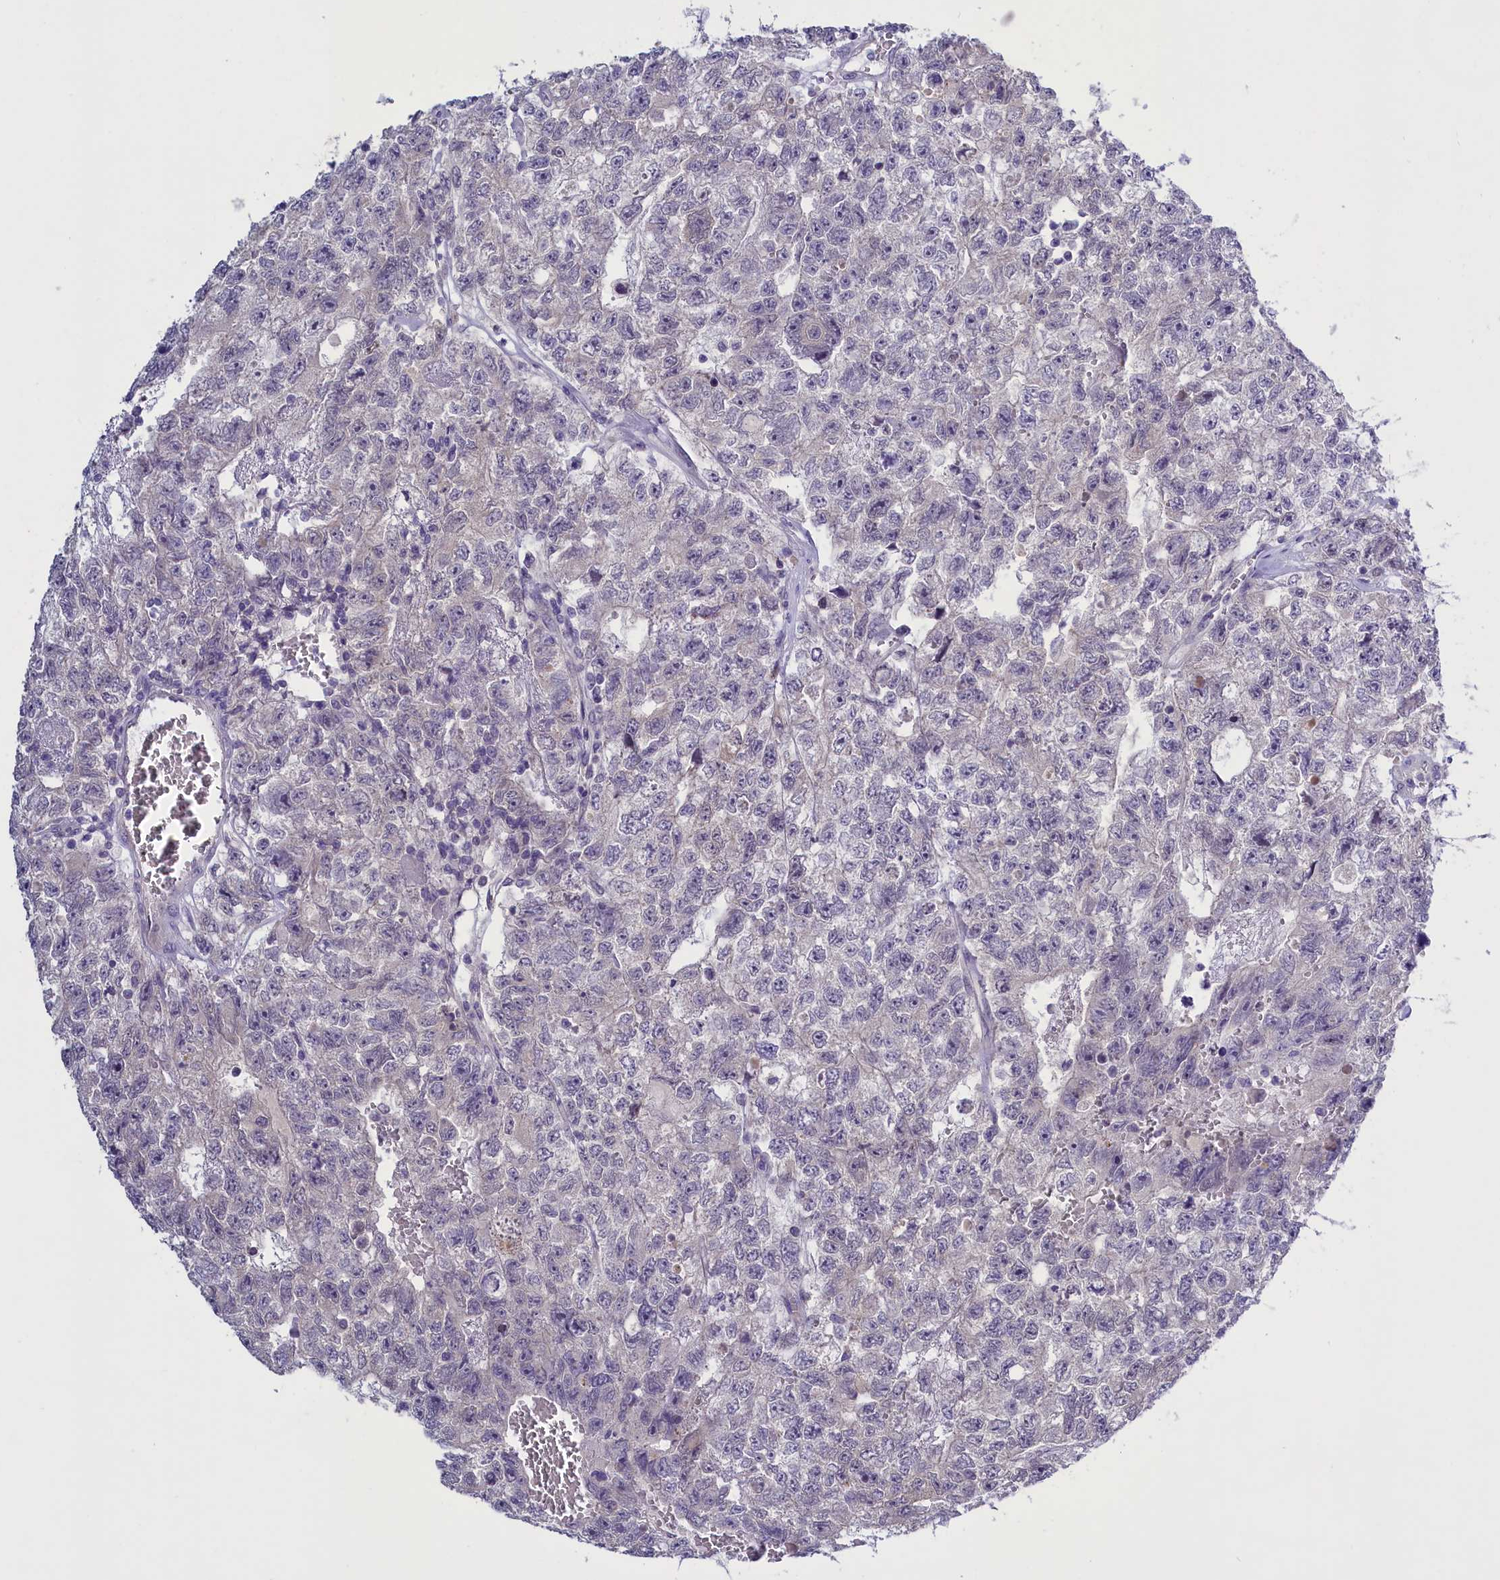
{"staining": {"intensity": "negative", "quantity": "none", "location": "none"}, "tissue": "testis cancer", "cell_type": "Tumor cells", "image_type": "cancer", "snomed": [{"axis": "morphology", "description": "Carcinoma, Embryonal, NOS"}, {"axis": "topography", "description": "Testis"}], "caption": "A histopathology image of embryonal carcinoma (testis) stained for a protein demonstrates no brown staining in tumor cells. (Brightfield microscopy of DAB immunohistochemistry (IHC) at high magnification).", "gene": "ENPP6", "patient": {"sex": "male", "age": 26}}